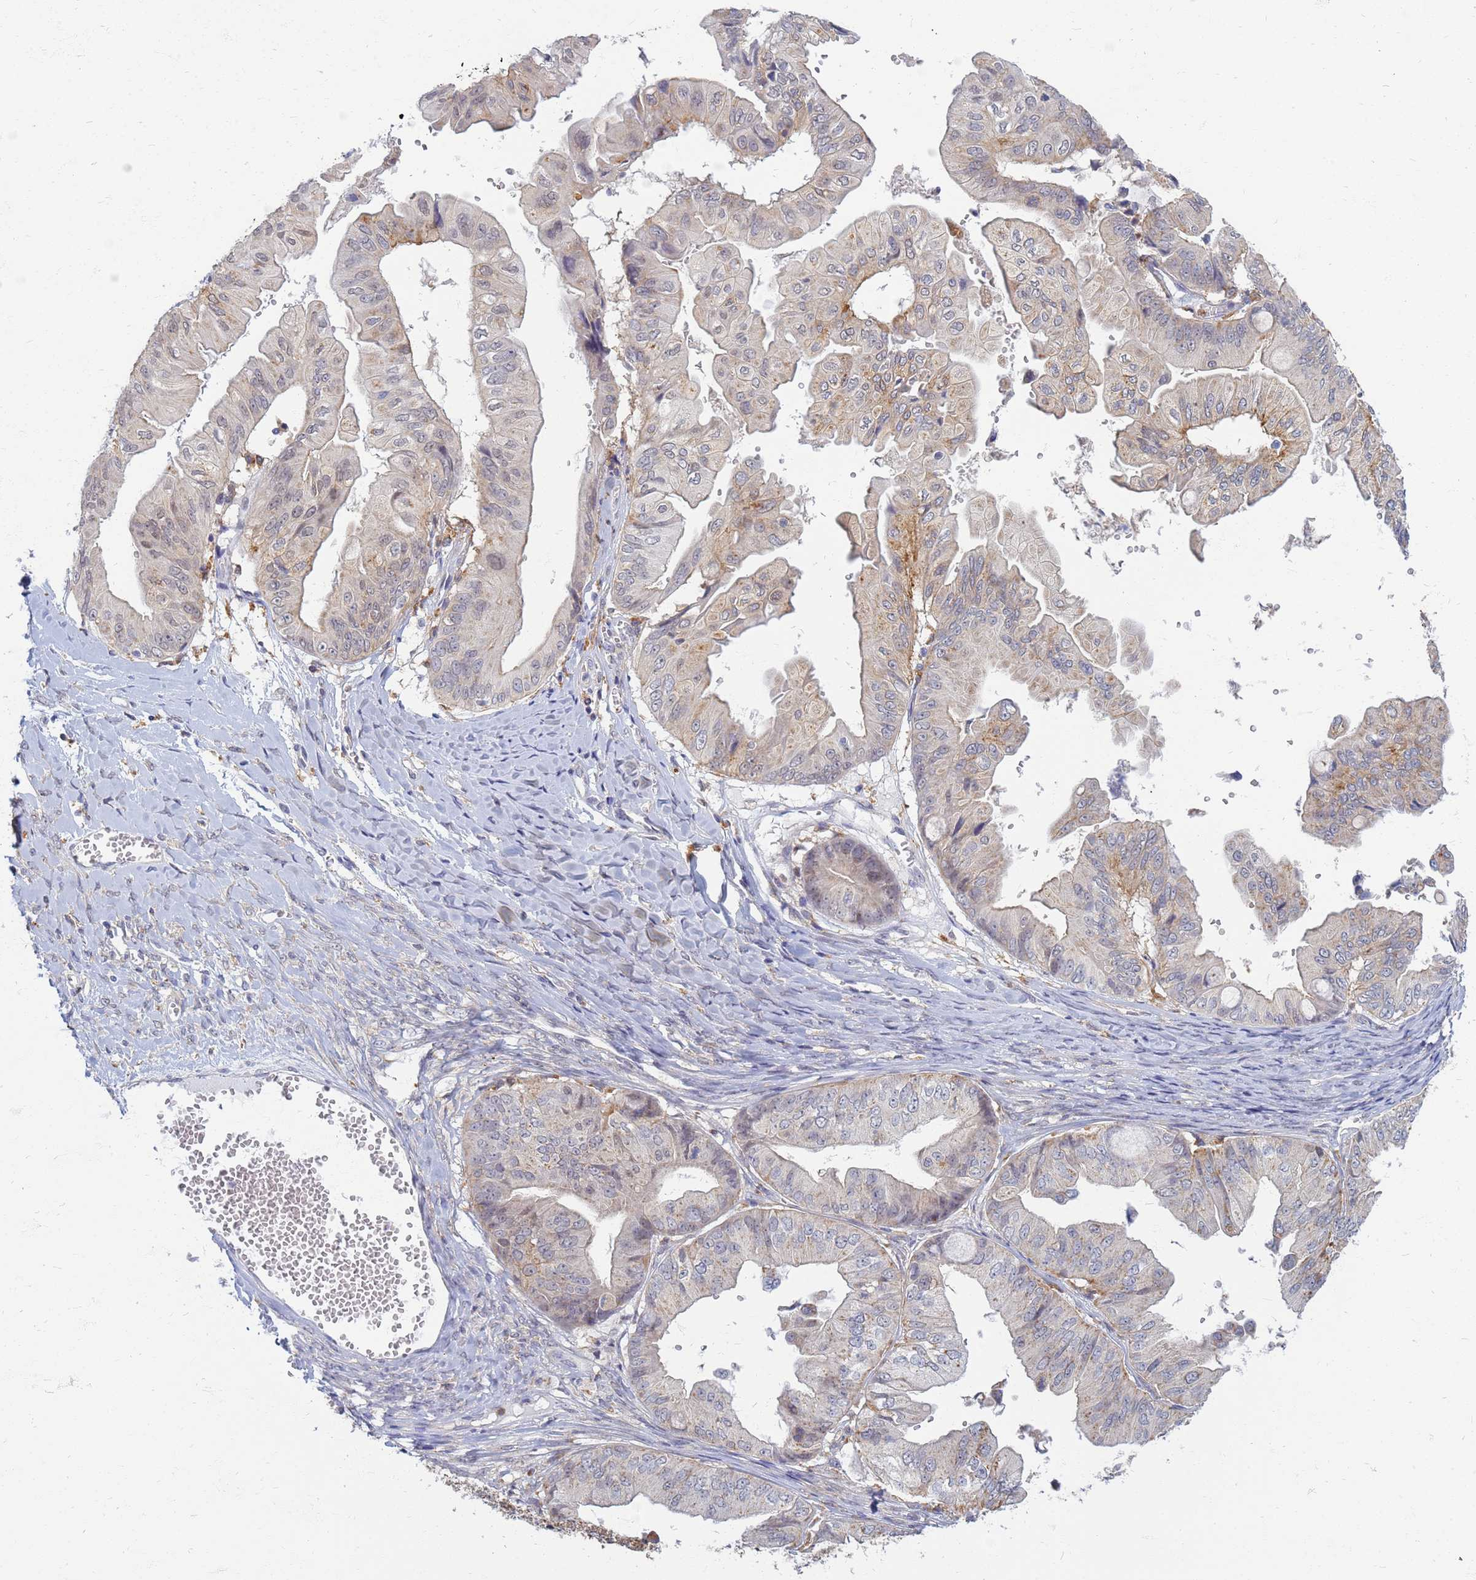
{"staining": {"intensity": "moderate", "quantity": "<25%", "location": "cytoplasmic/membranous"}, "tissue": "ovarian cancer", "cell_type": "Tumor cells", "image_type": "cancer", "snomed": [{"axis": "morphology", "description": "Cystadenocarcinoma, mucinous, NOS"}, {"axis": "topography", "description": "Ovary"}], "caption": "Brown immunohistochemical staining in human ovarian mucinous cystadenocarcinoma exhibits moderate cytoplasmic/membranous expression in about <25% of tumor cells.", "gene": "ATP6V1E1", "patient": {"sex": "female", "age": 61}}